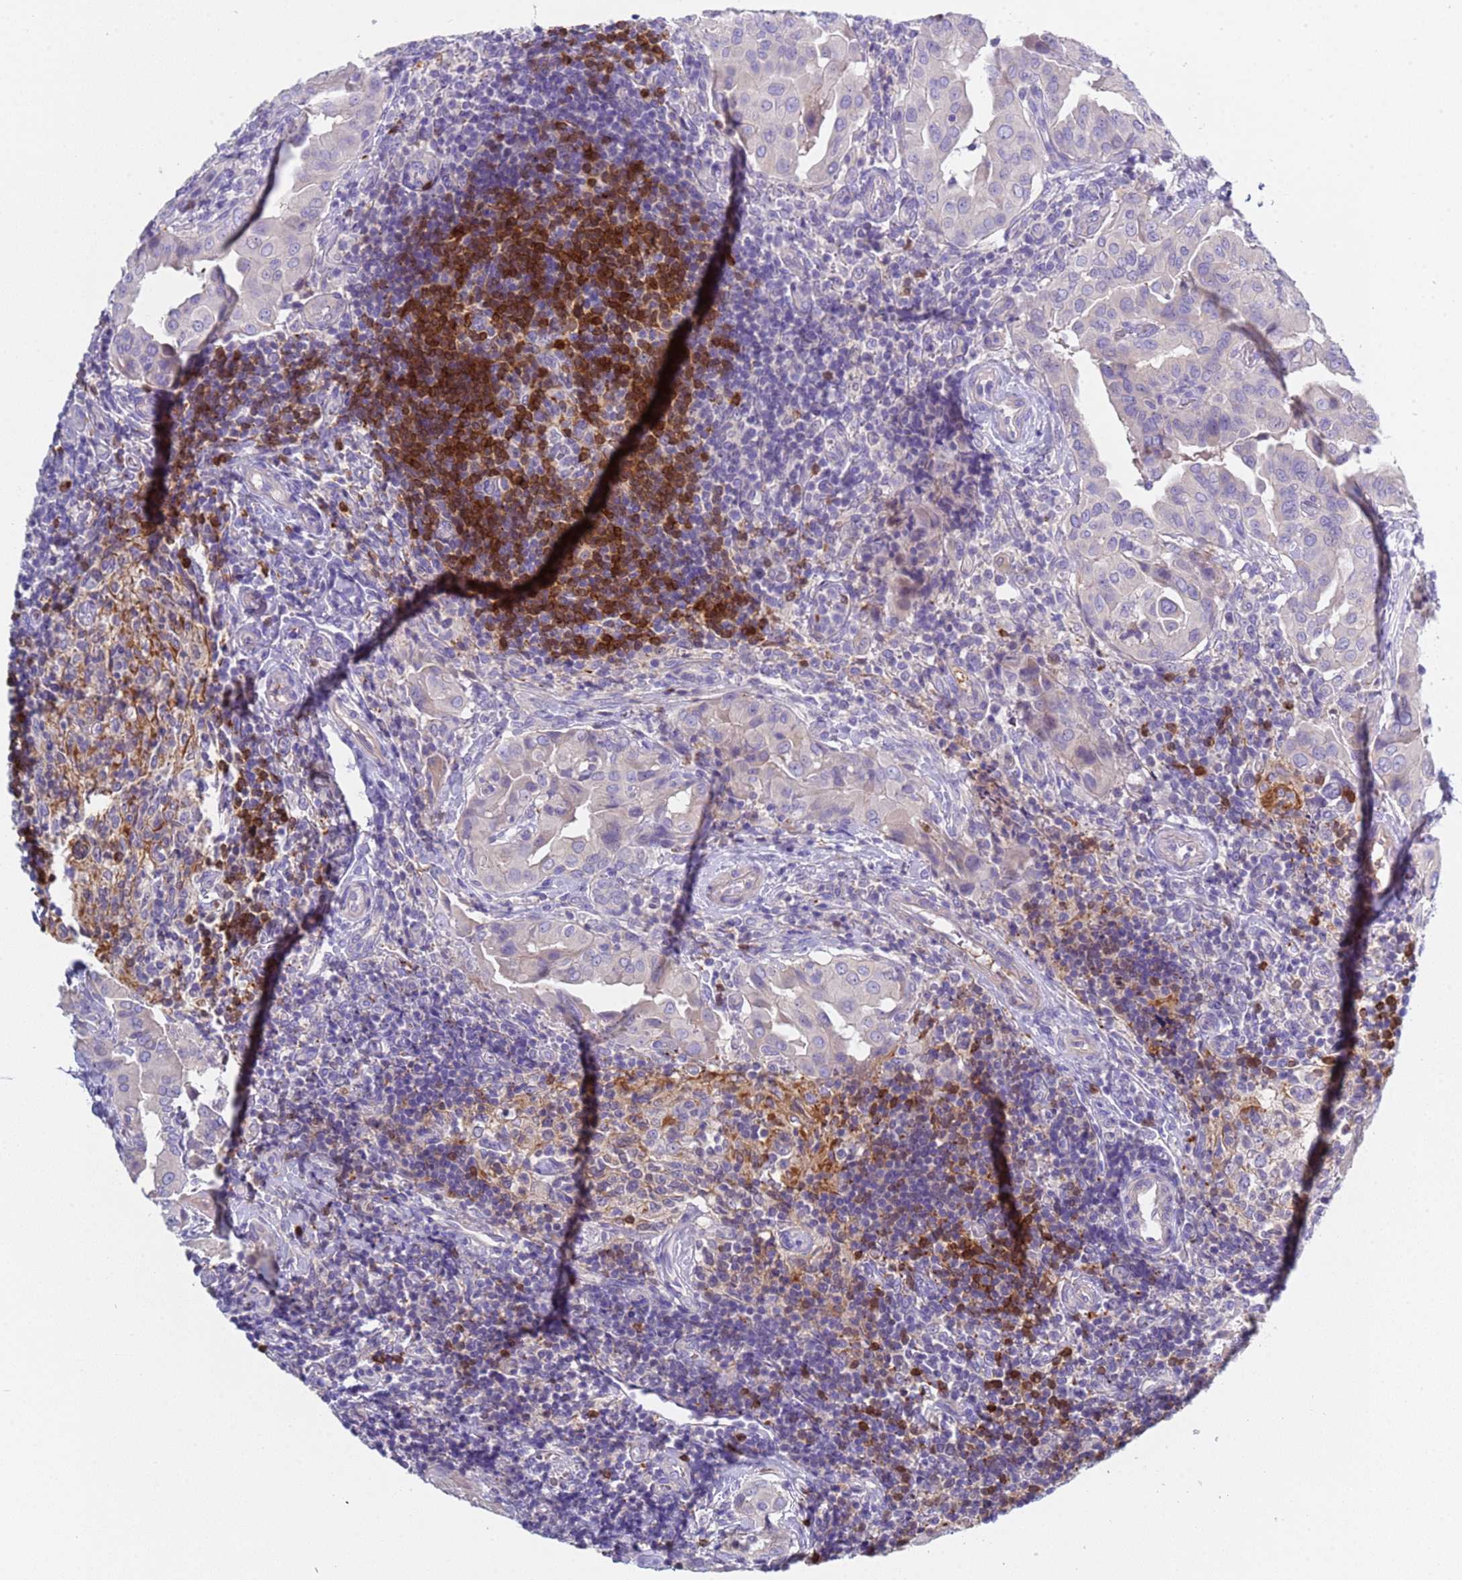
{"staining": {"intensity": "negative", "quantity": "none", "location": "none"}, "tissue": "thyroid cancer", "cell_type": "Tumor cells", "image_type": "cancer", "snomed": [{"axis": "morphology", "description": "Papillary adenocarcinoma, NOS"}, {"axis": "topography", "description": "Thyroid gland"}], "caption": "IHC histopathology image of neoplastic tissue: thyroid cancer (papillary adenocarcinoma) stained with DAB (3,3'-diaminobenzidine) shows no significant protein staining in tumor cells.", "gene": "C4orf46", "patient": {"sex": "male", "age": 33}}